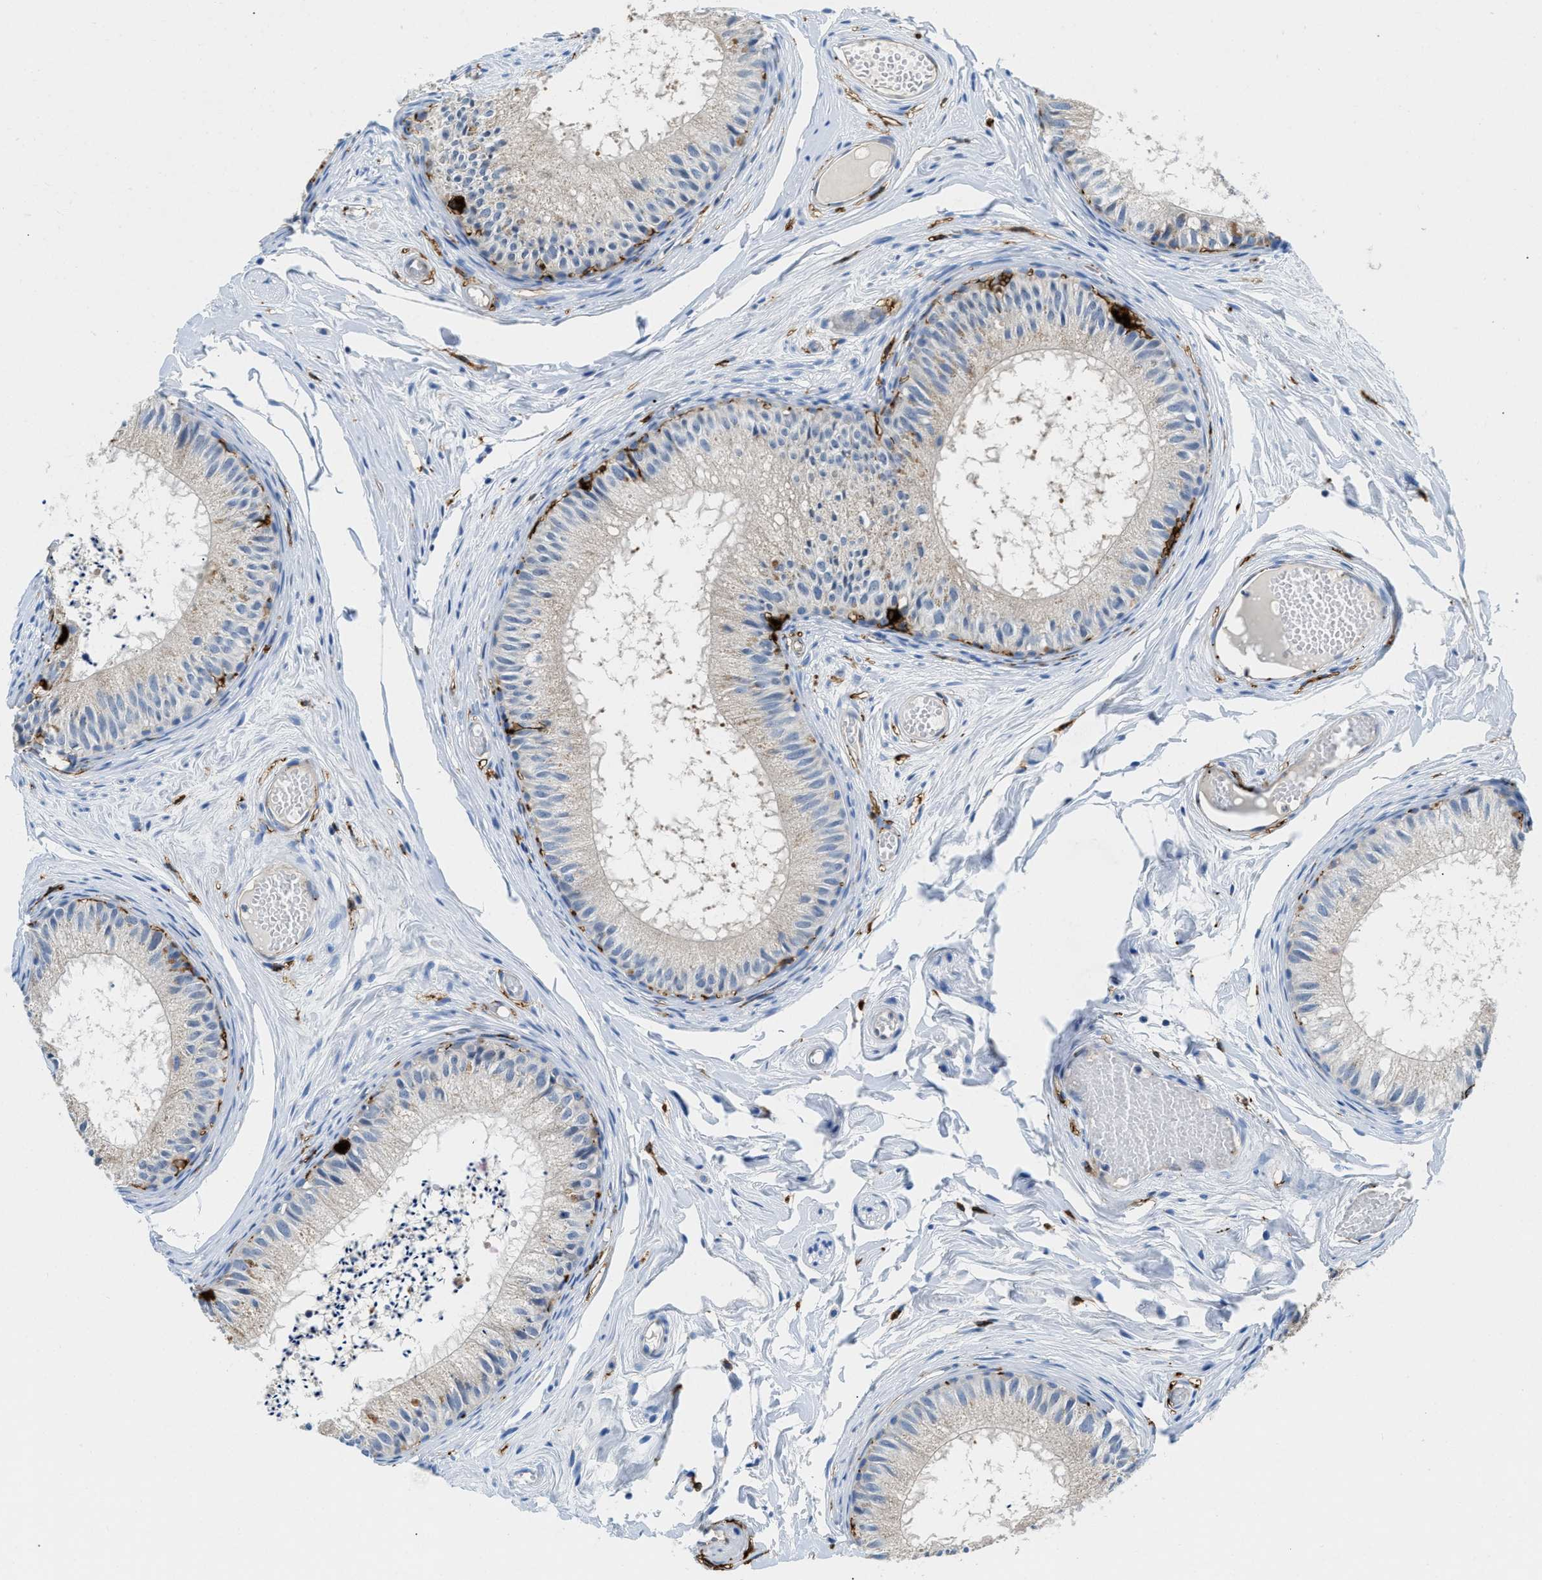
{"staining": {"intensity": "moderate", "quantity": "<25%", "location": "cytoplasmic/membranous"}, "tissue": "epididymis", "cell_type": "Glandular cells", "image_type": "normal", "snomed": [{"axis": "morphology", "description": "Normal tissue, NOS"}, {"axis": "topography", "description": "Epididymis"}], "caption": "About <25% of glandular cells in normal epididymis reveal moderate cytoplasmic/membranous protein staining as visualized by brown immunohistochemical staining.", "gene": "CD226", "patient": {"sex": "male", "age": 46}}